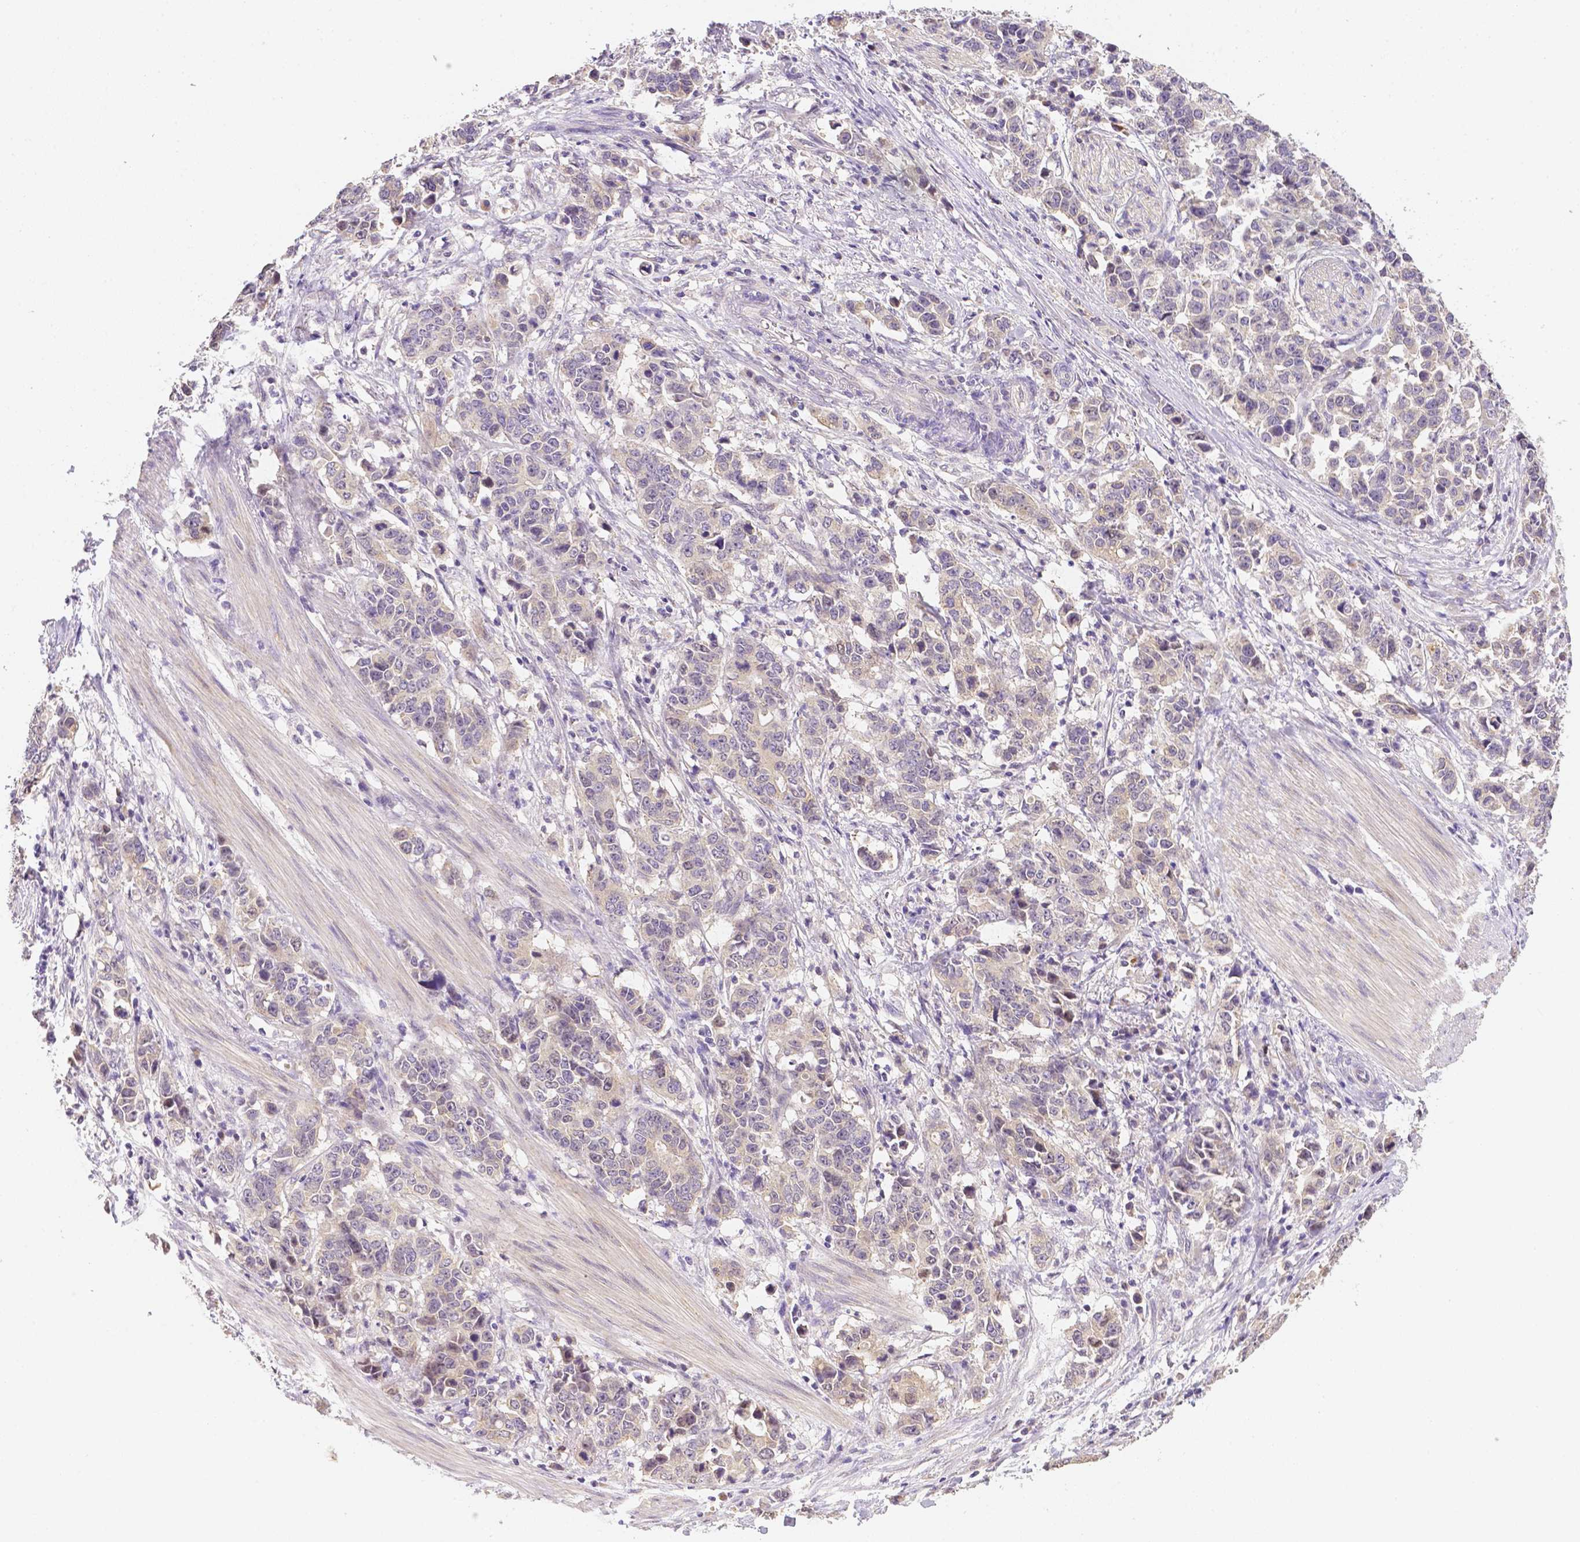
{"staining": {"intensity": "negative", "quantity": "none", "location": "none"}, "tissue": "stomach cancer", "cell_type": "Tumor cells", "image_type": "cancer", "snomed": [{"axis": "morphology", "description": "Adenocarcinoma, NOS"}, {"axis": "topography", "description": "Stomach, upper"}], "caption": "Photomicrograph shows no significant protein expression in tumor cells of stomach adenocarcinoma.", "gene": "C10orf67", "patient": {"sex": "male", "age": 69}}